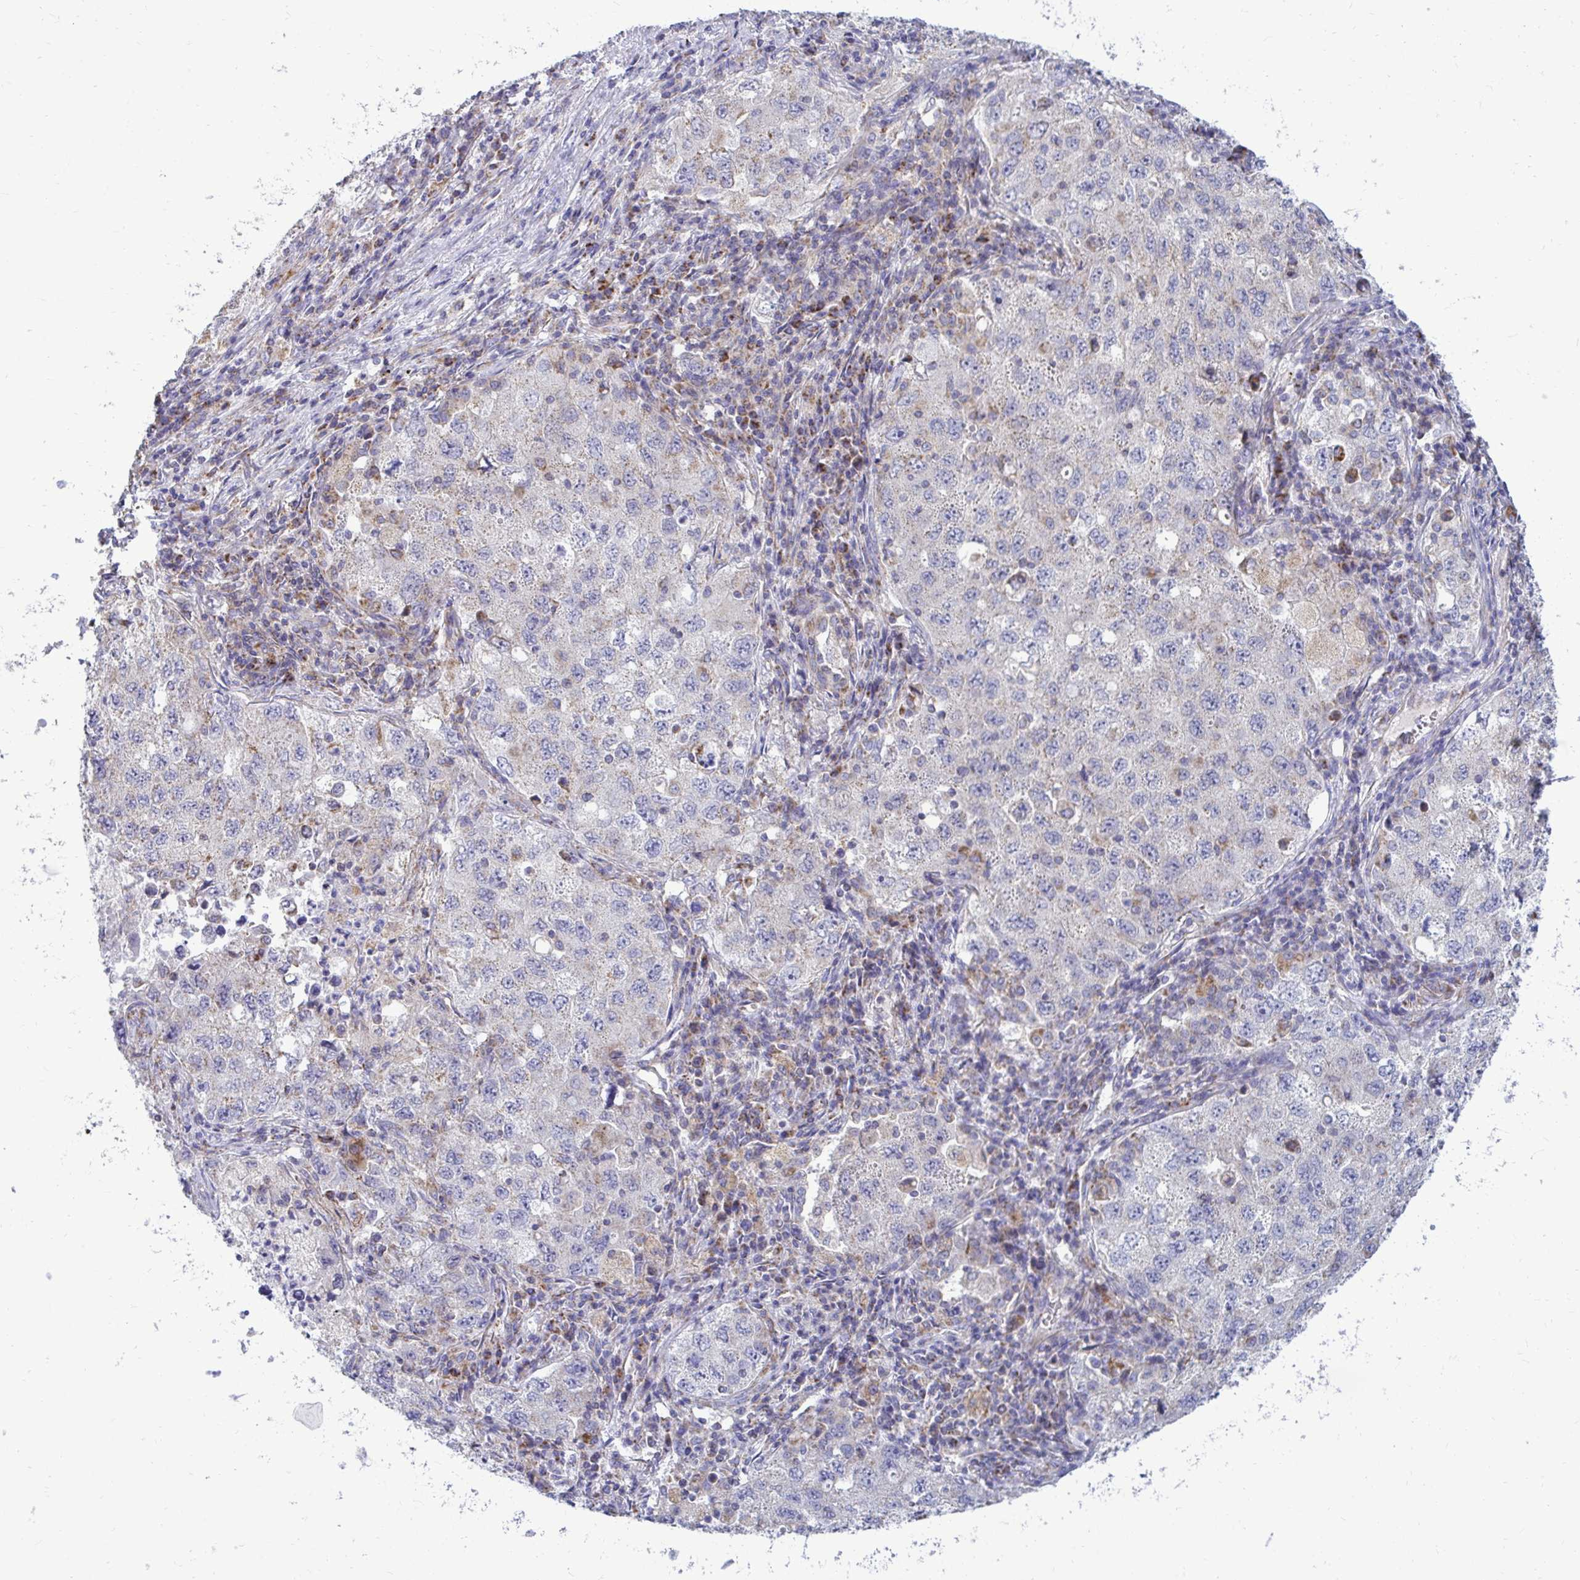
{"staining": {"intensity": "weak", "quantity": "<25%", "location": "cytoplasmic/membranous"}, "tissue": "lung cancer", "cell_type": "Tumor cells", "image_type": "cancer", "snomed": [{"axis": "morphology", "description": "Adenocarcinoma, NOS"}, {"axis": "topography", "description": "Lung"}], "caption": "Lung cancer (adenocarcinoma) was stained to show a protein in brown. There is no significant positivity in tumor cells. (IHC, brightfield microscopy, high magnification).", "gene": "OR10R2", "patient": {"sex": "female", "age": 57}}